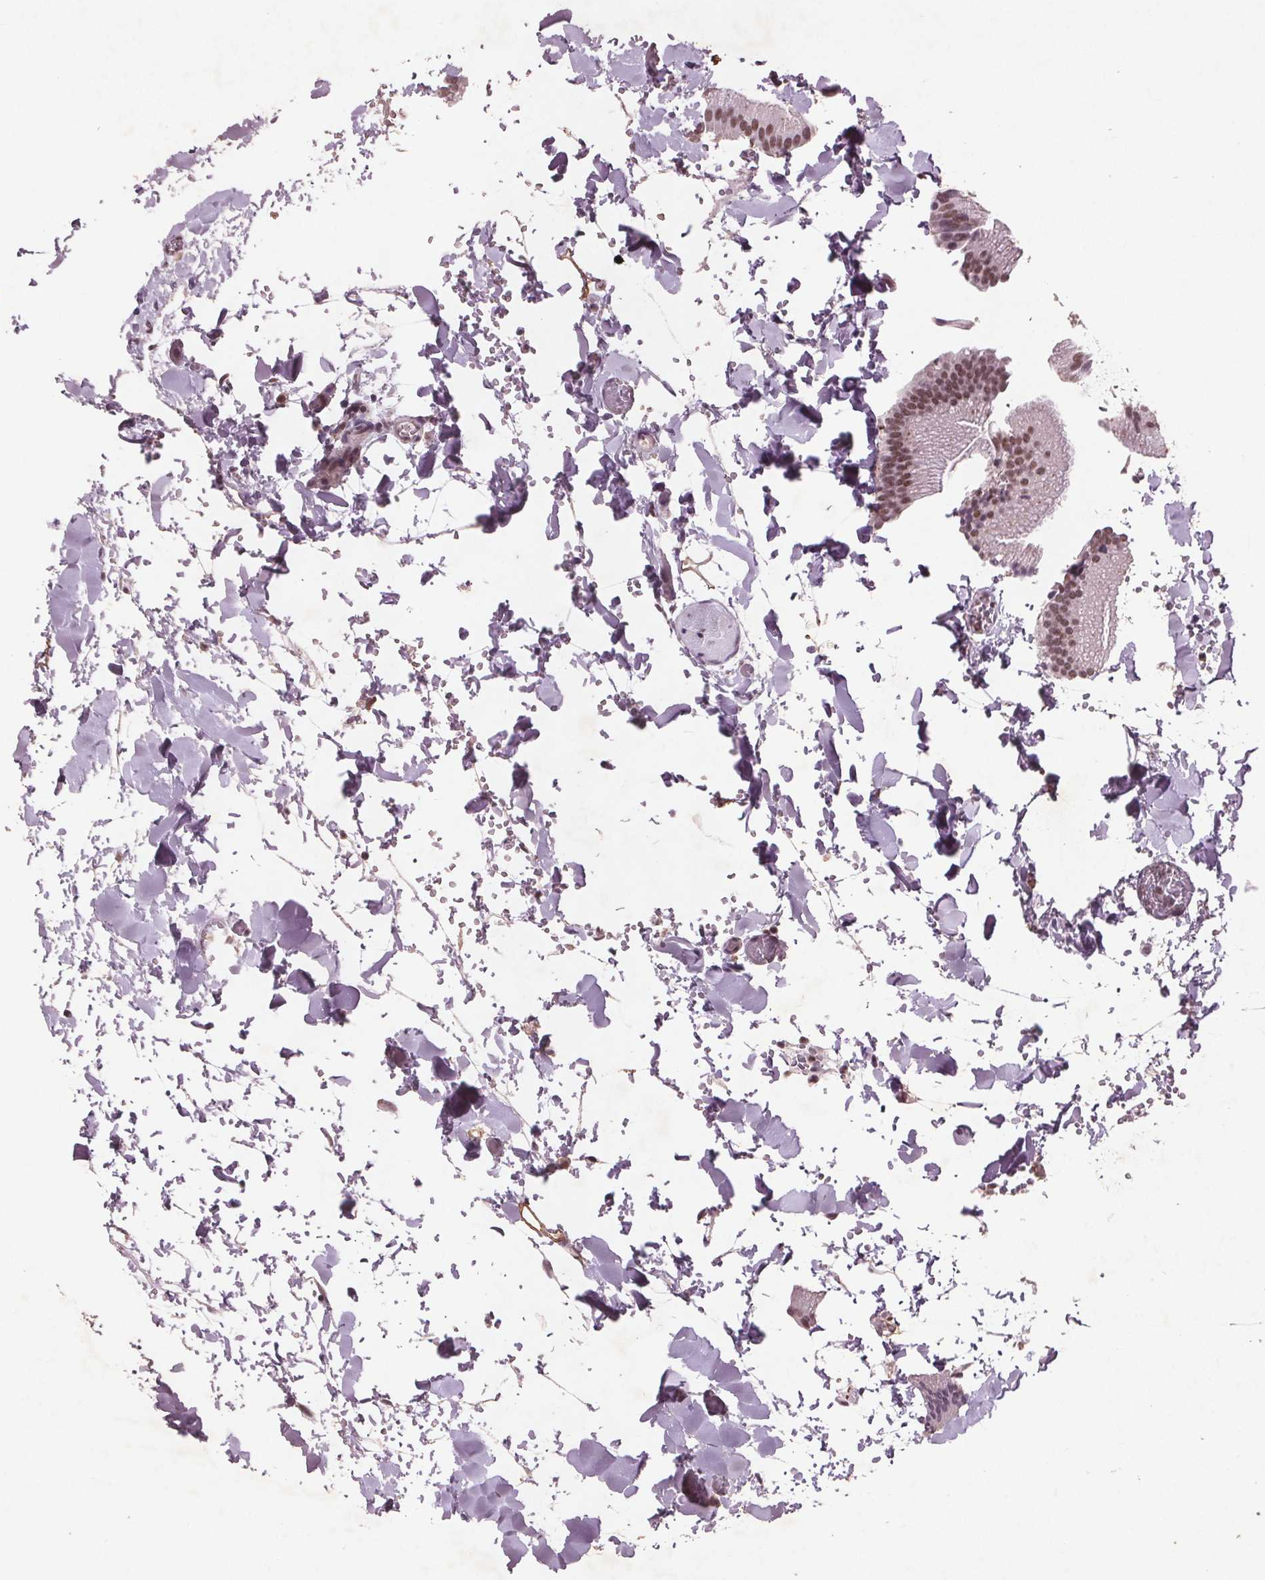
{"staining": {"intensity": "moderate", "quantity": ">75%", "location": "nuclear"}, "tissue": "gallbladder", "cell_type": "Glandular cells", "image_type": "normal", "snomed": [{"axis": "morphology", "description": "Normal tissue, NOS"}, {"axis": "topography", "description": "Gallbladder"}, {"axis": "topography", "description": "Peripheral nerve tissue"}], "caption": "Immunohistochemistry (IHC) histopathology image of normal human gallbladder stained for a protein (brown), which shows medium levels of moderate nuclear expression in approximately >75% of glandular cells.", "gene": "RPS6KA2", "patient": {"sex": "male", "age": 17}}